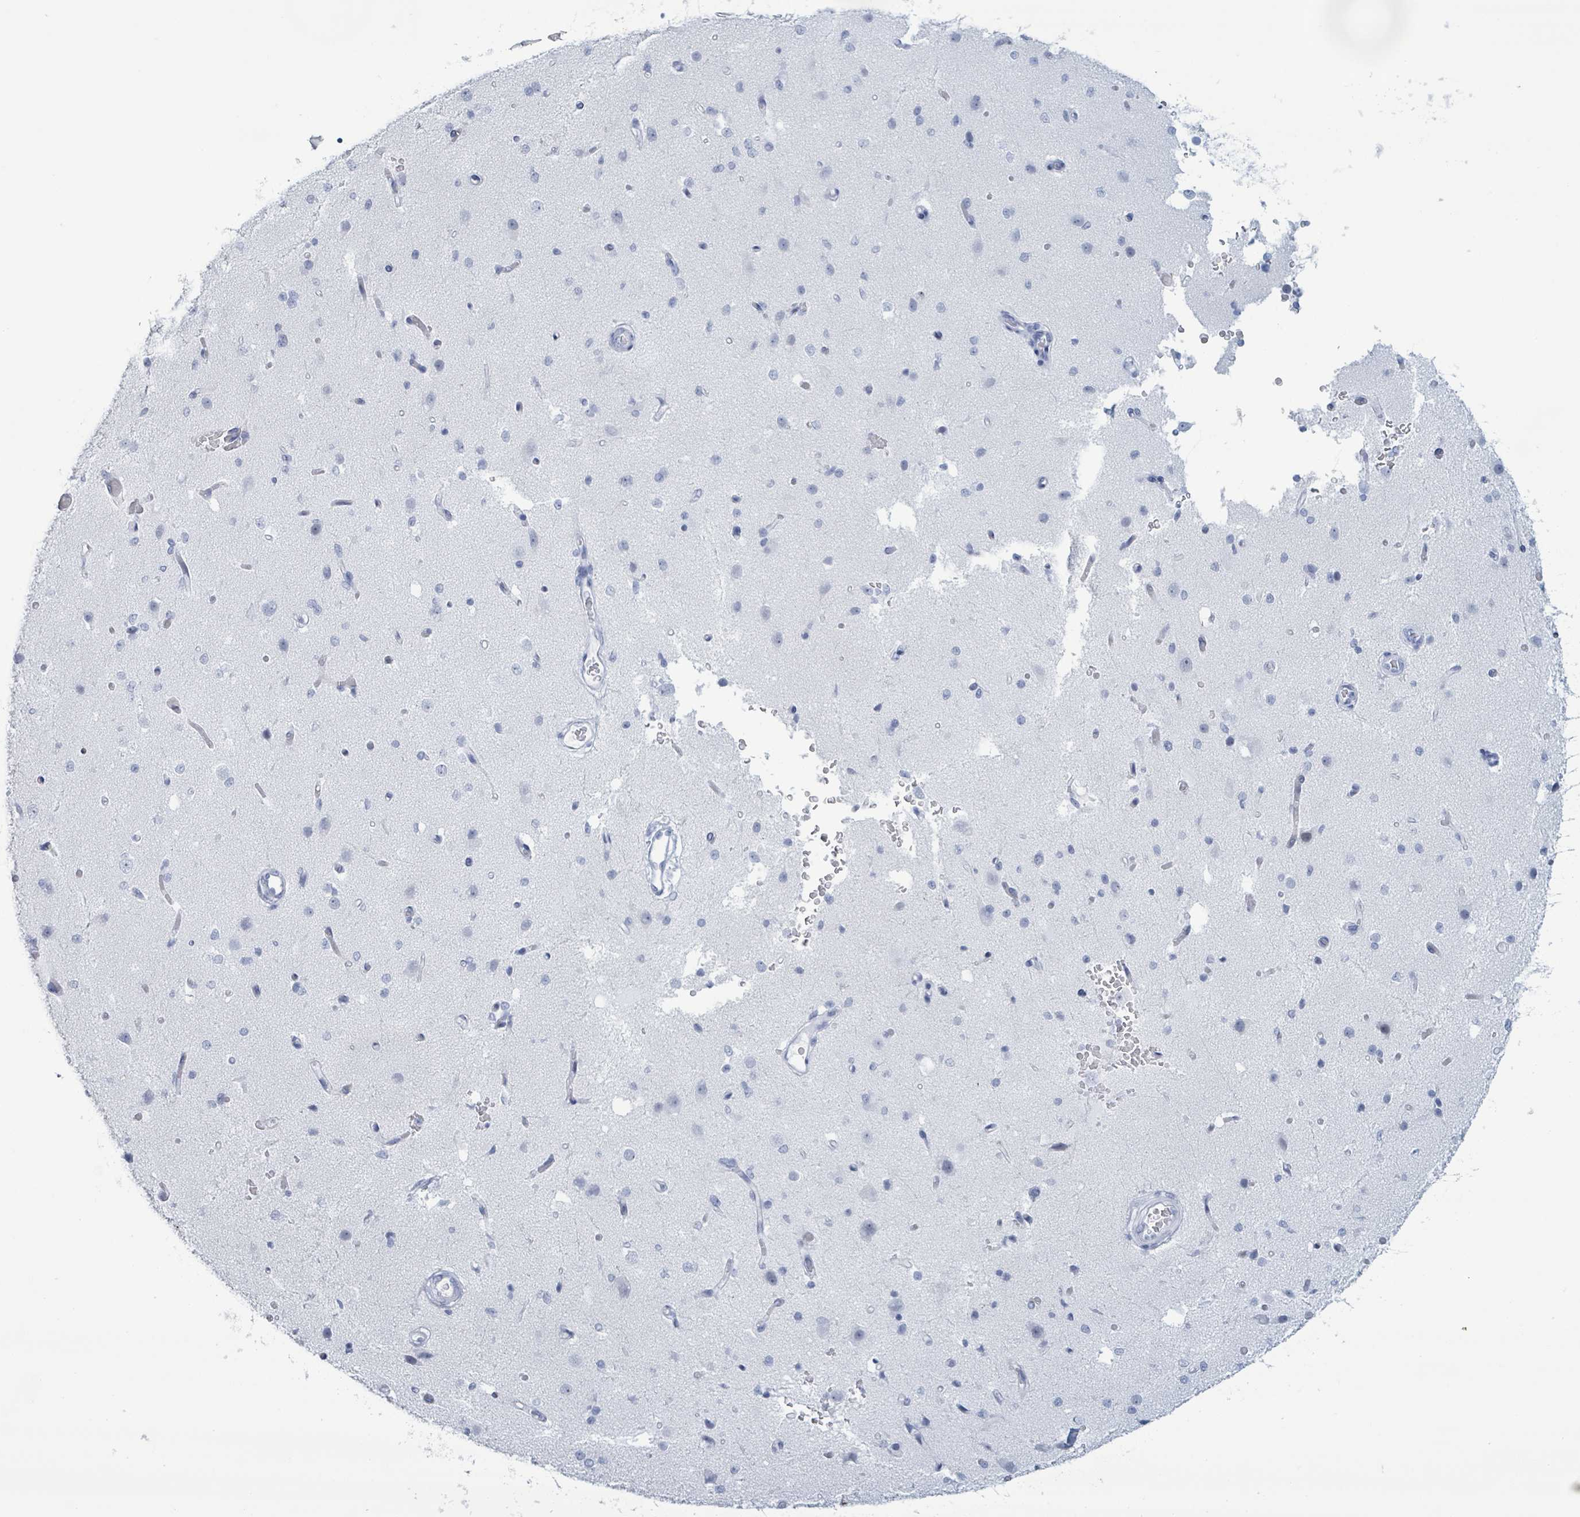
{"staining": {"intensity": "negative", "quantity": "none", "location": "none"}, "tissue": "cerebral cortex", "cell_type": "Endothelial cells", "image_type": "normal", "snomed": [{"axis": "morphology", "description": "Normal tissue, NOS"}, {"axis": "morphology", "description": "Inflammation, NOS"}, {"axis": "topography", "description": "Cerebral cortex"}], "caption": "A photomicrograph of cerebral cortex stained for a protein shows no brown staining in endothelial cells. (DAB IHC with hematoxylin counter stain).", "gene": "KRT8", "patient": {"sex": "male", "age": 6}}